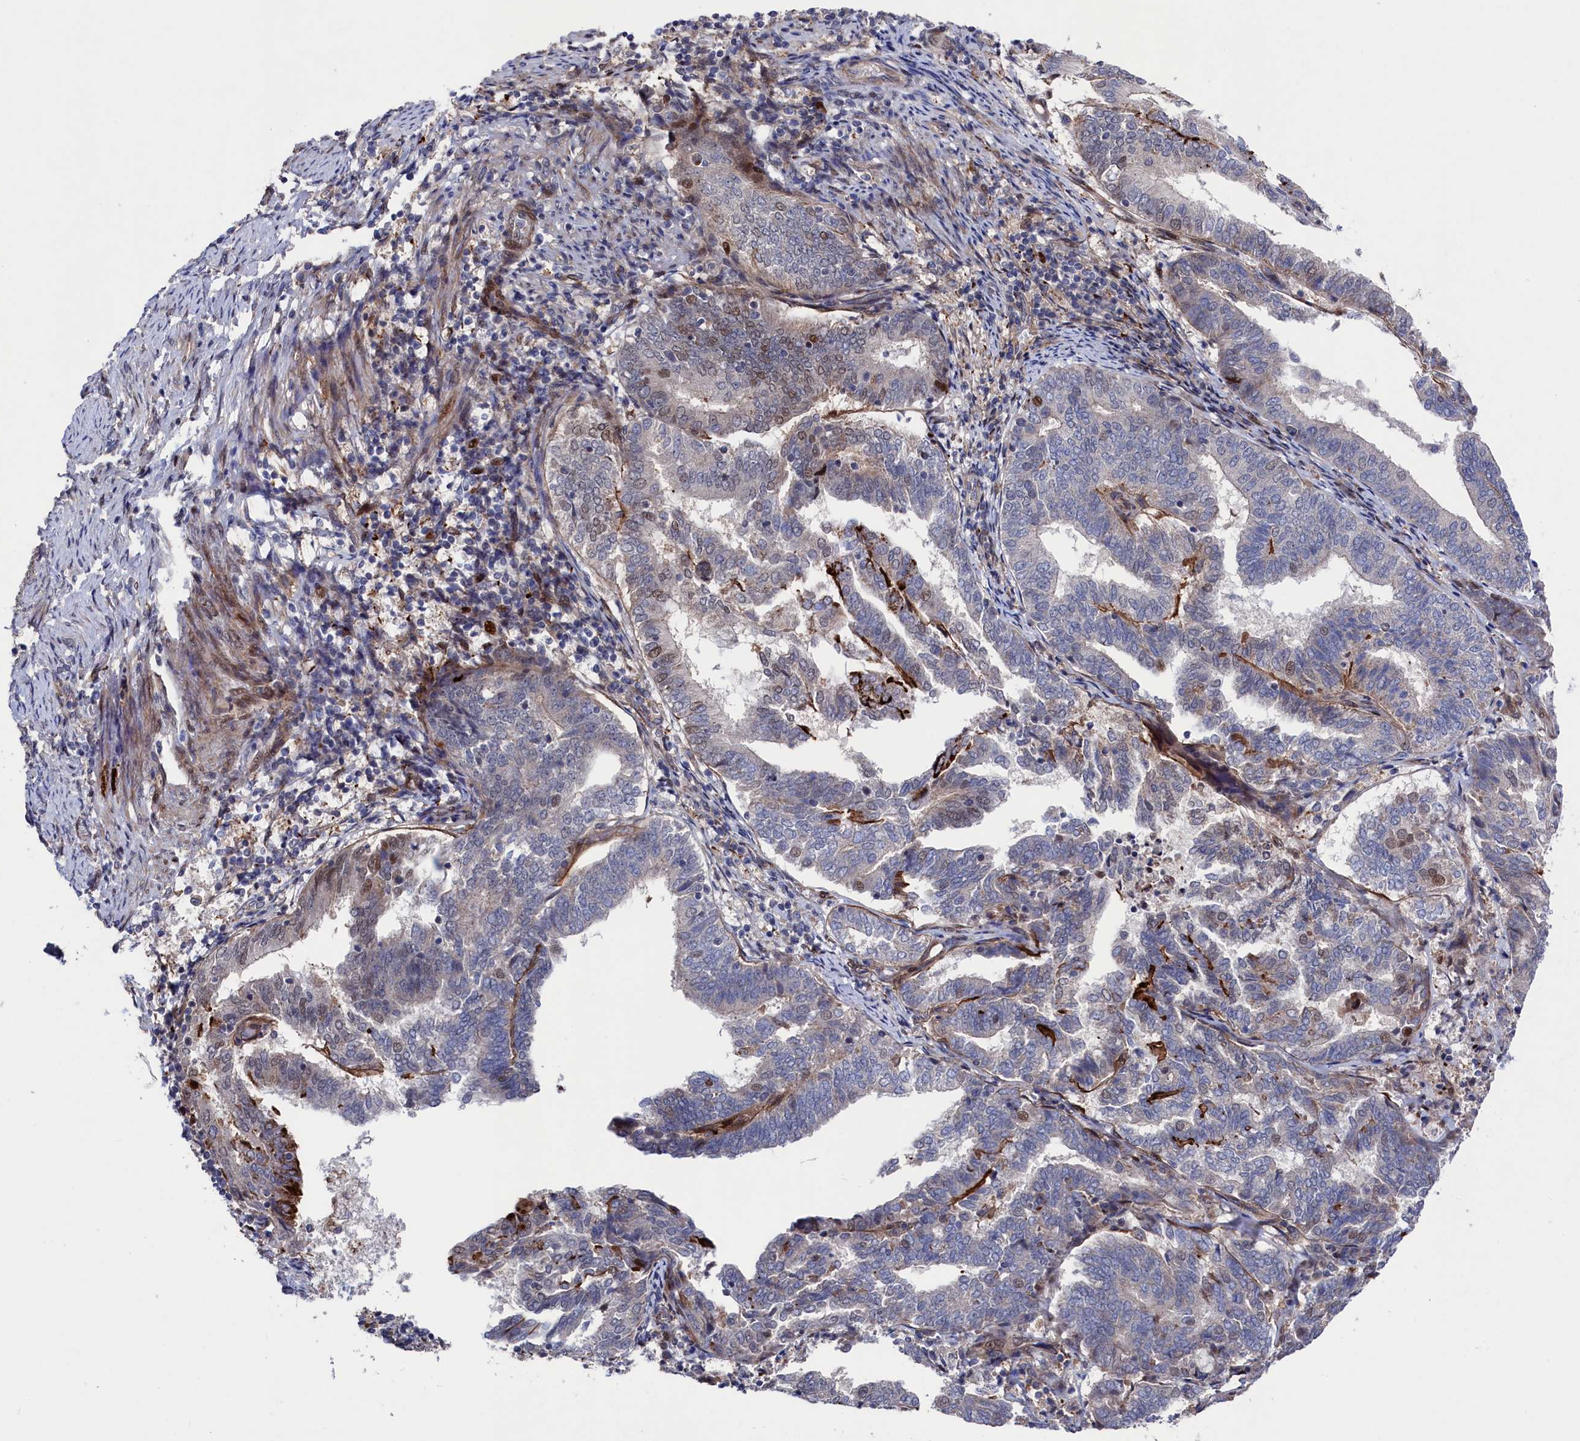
{"staining": {"intensity": "moderate", "quantity": "<25%", "location": "nuclear"}, "tissue": "endometrial cancer", "cell_type": "Tumor cells", "image_type": "cancer", "snomed": [{"axis": "morphology", "description": "Adenocarcinoma, NOS"}, {"axis": "topography", "description": "Endometrium"}], "caption": "High-magnification brightfield microscopy of adenocarcinoma (endometrial) stained with DAB (brown) and counterstained with hematoxylin (blue). tumor cells exhibit moderate nuclear expression is appreciated in about<25% of cells.", "gene": "ZNF891", "patient": {"sex": "female", "age": 80}}